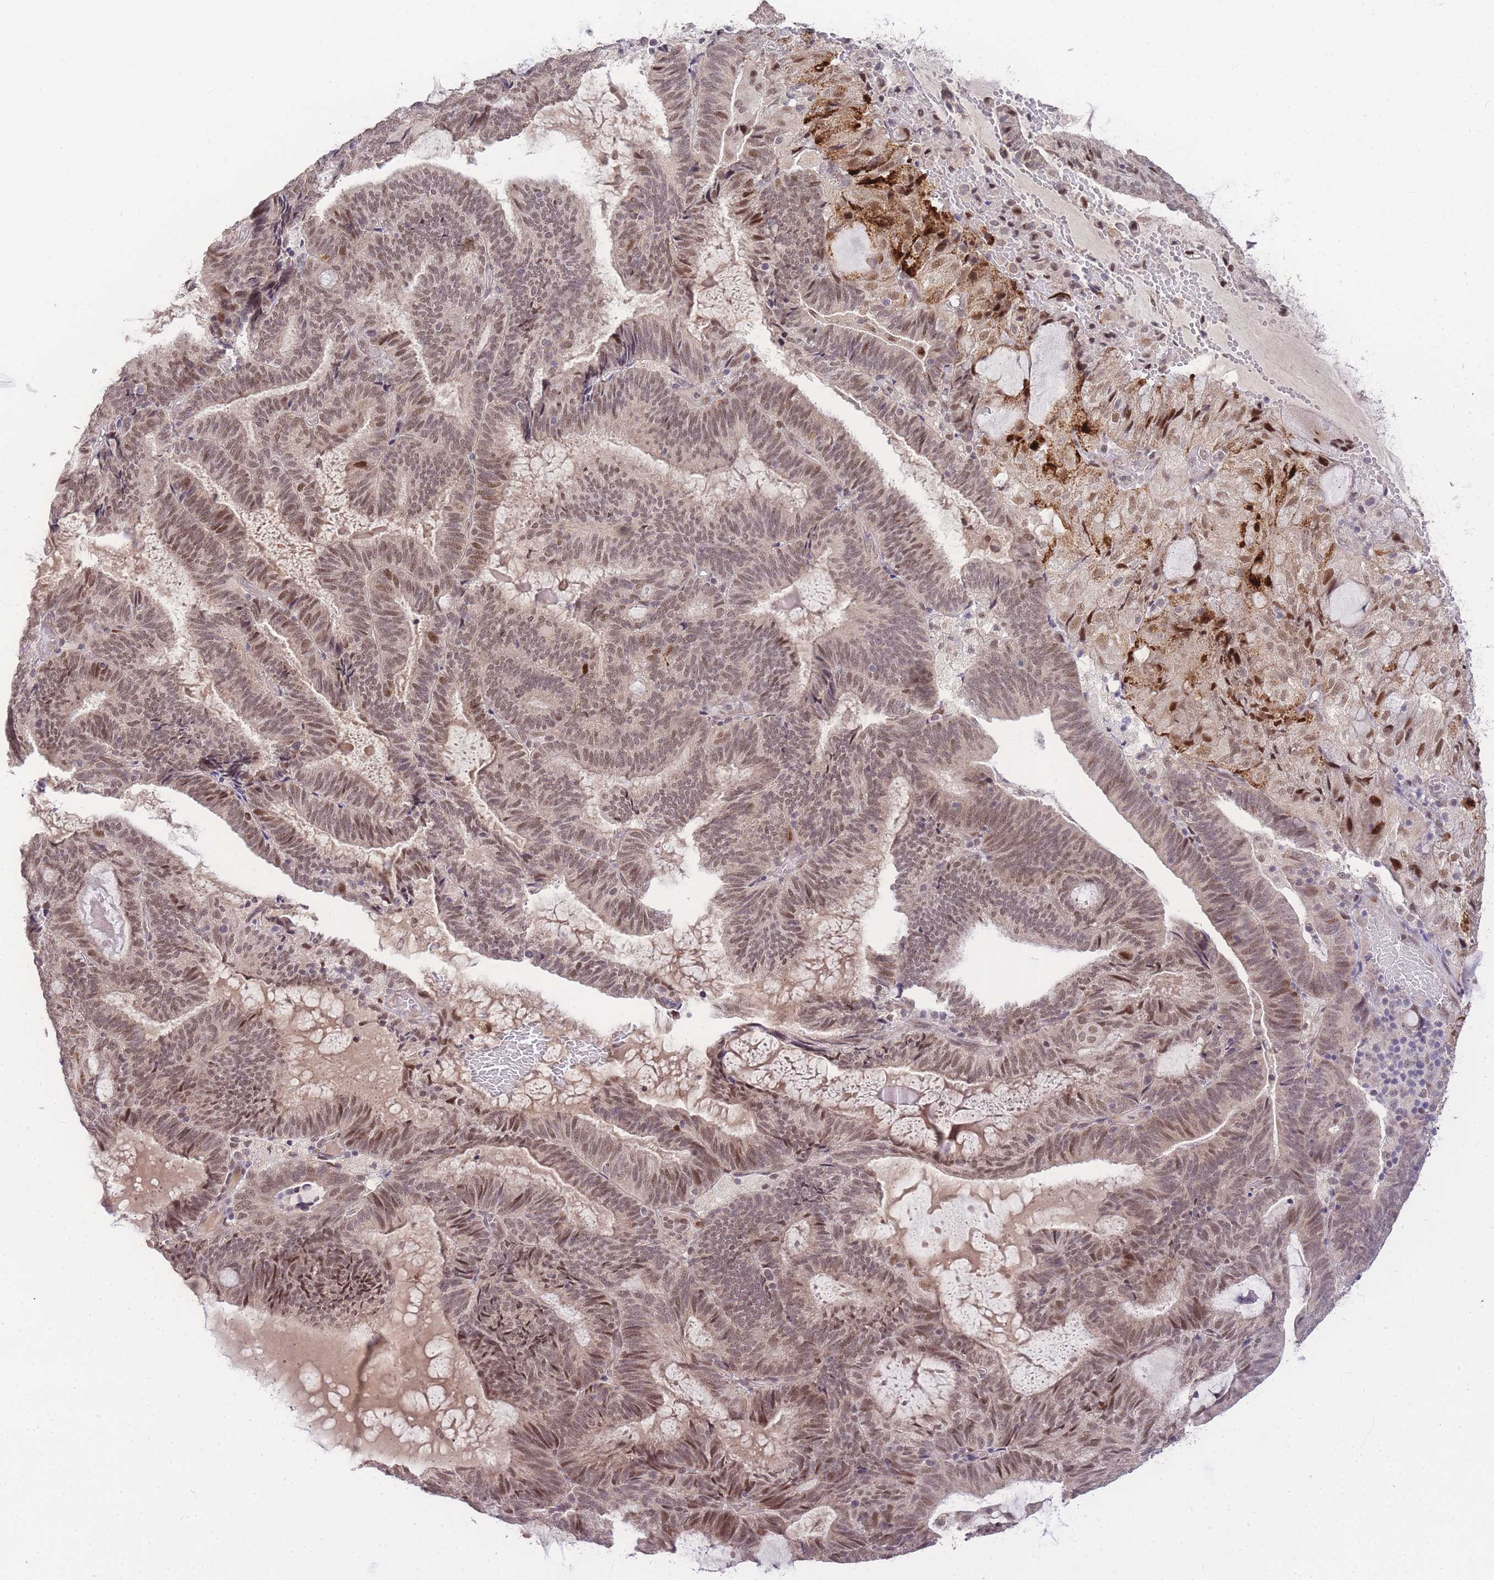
{"staining": {"intensity": "moderate", "quantity": ">75%", "location": "cytoplasmic/membranous,nuclear"}, "tissue": "endometrial cancer", "cell_type": "Tumor cells", "image_type": "cancer", "snomed": [{"axis": "morphology", "description": "Adenocarcinoma, NOS"}, {"axis": "topography", "description": "Endometrium"}], "caption": "A brown stain labels moderate cytoplasmic/membranous and nuclear expression of a protein in human endometrial cancer tumor cells. The staining was performed using DAB (3,3'-diaminobenzidine) to visualize the protein expression in brown, while the nuclei were stained in blue with hematoxylin (Magnification: 20x).", "gene": "PUS10", "patient": {"sex": "female", "age": 81}}